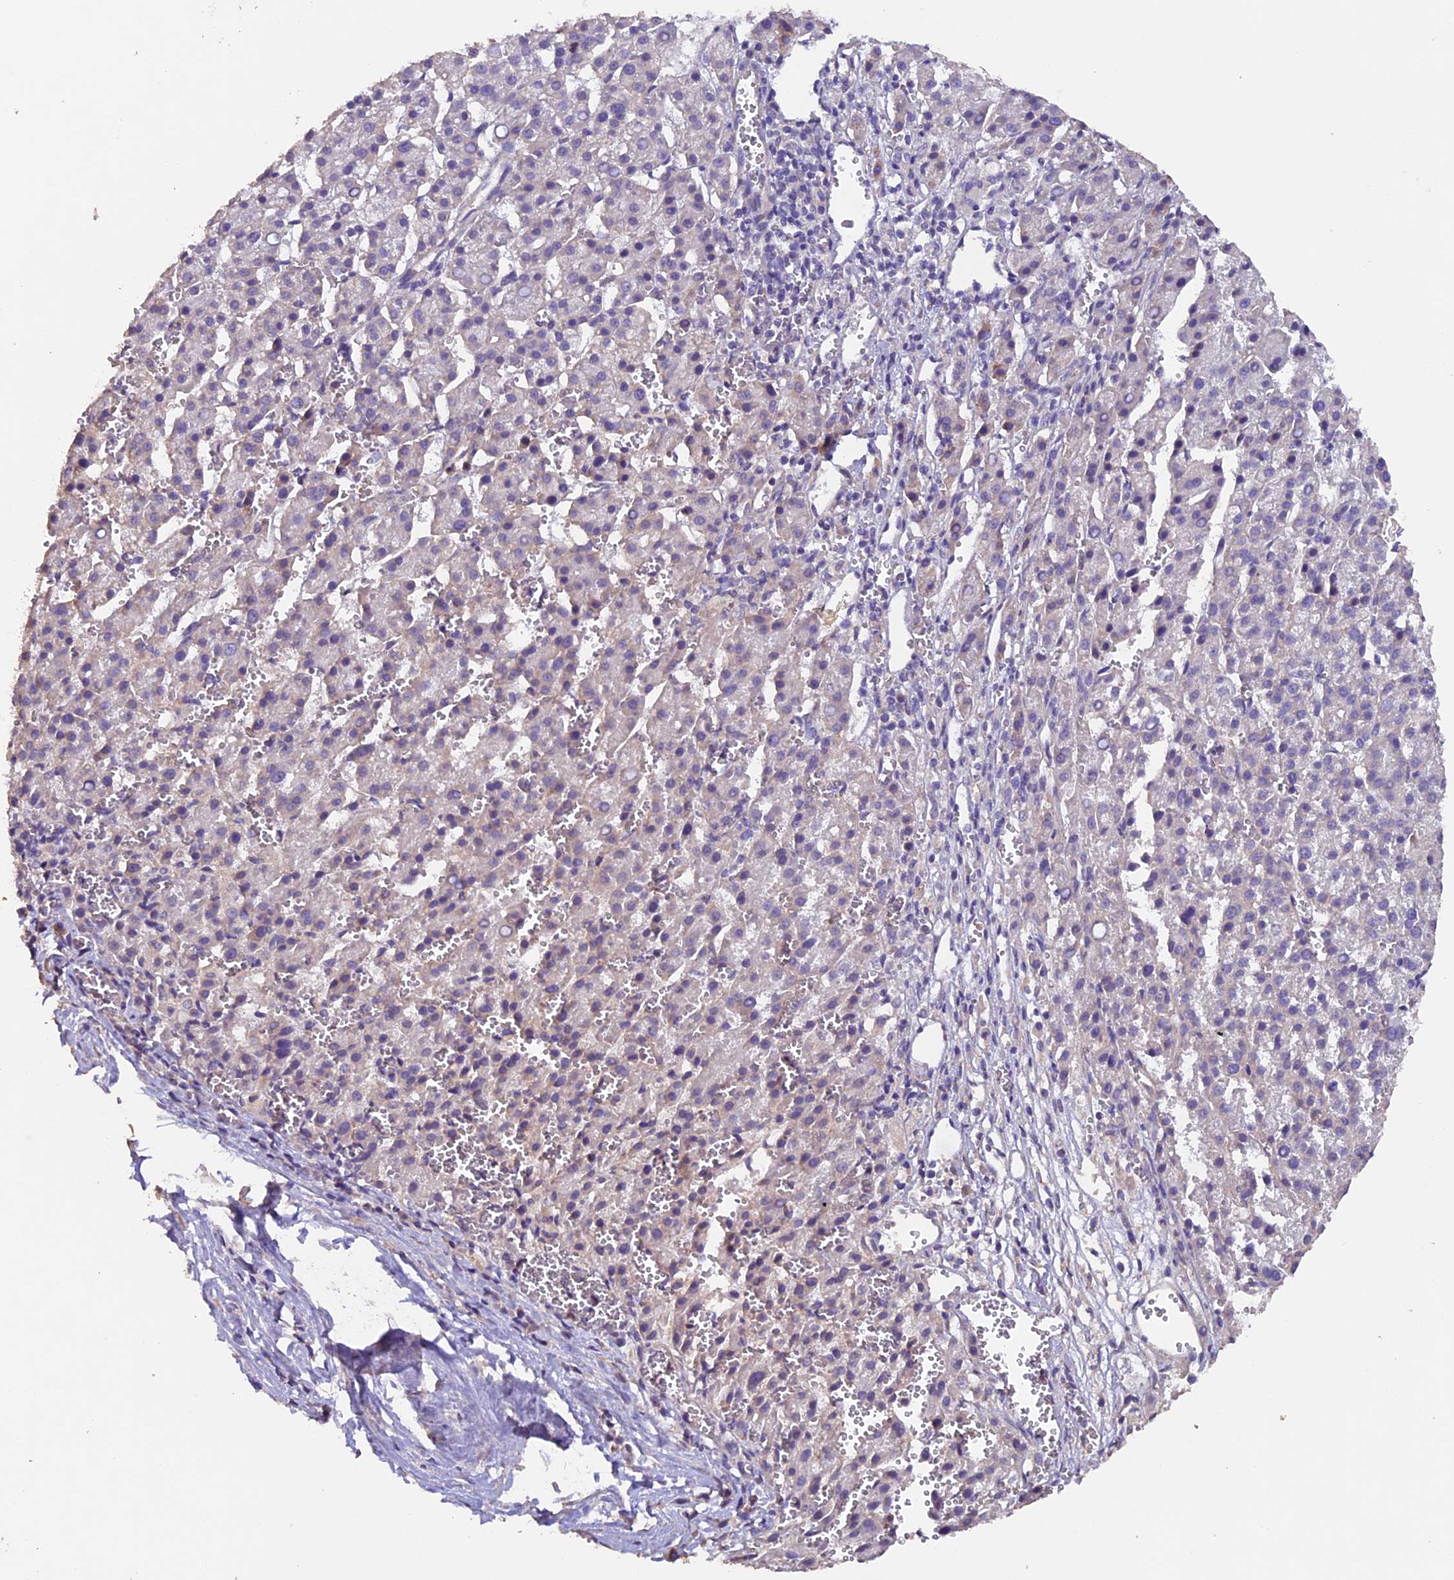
{"staining": {"intensity": "negative", "quantity": "none", "location": "none"}, "tissue": "liver cancer", "cell_type": "Tumor cells", "image_type": "cancer", "snomed": [{"axis": "morphology", "description": "Carcinoma, Hepatocellular, NOS"}, {"axis": "topography", "description": "Liver"}], "caption": "Immunohistochemical staining of human liver hepatocellular carcinoma demonstrates no significant positivity in tumor cells. The staining was performed using DAB (3,3'-diaminobenzidine) to visualize the protein expression in brown, while the nuclei were stained in blue with hematoxylin (Magnification: 20x).", "gene": "GNB5", "patient": {"sex": "female", "age": 58}}